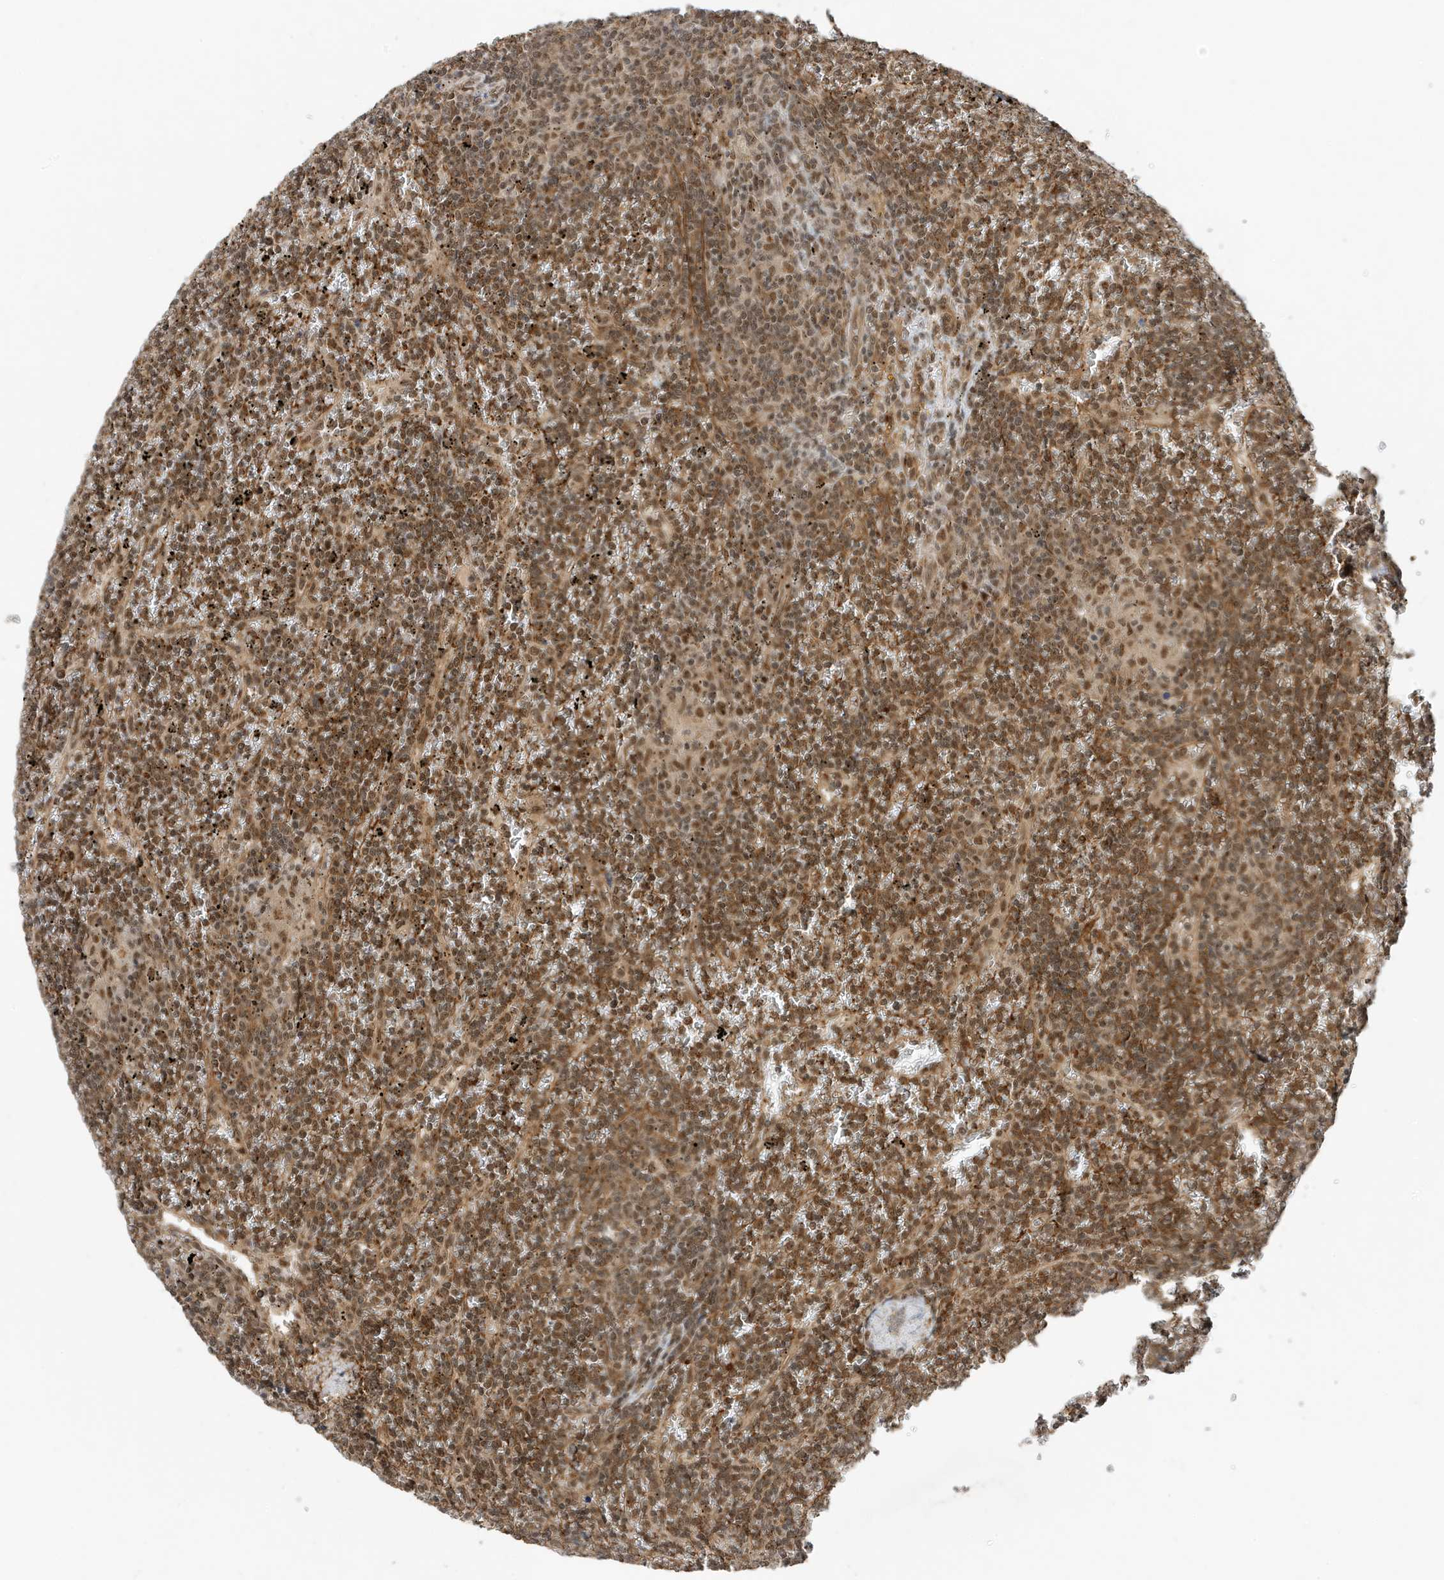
{"staining": {"intensity": "moderate", "quantity": ">75%", "location": "cytoplasmic/membranous,nuclear"}, "tissue": "lymphoma", "cell_type": "Tumor cells", "image_type": "cancer", "snomed": [{"axis": "morphology", "description": "Malignant lymphoma, non-Hodgkin's type, Low grade"}, {"axis": "topography", "description": "Spleen"}], "caption": "IHC of lymphoma shows medium levels of moderate cytoplasmic/membranous and nuclear staining in approximately >75% of tumor cells. (IHC, brightfield microscopy, high magnification).", "gene": "MAST3", "patient": {"sex": "female", "age": 19}}